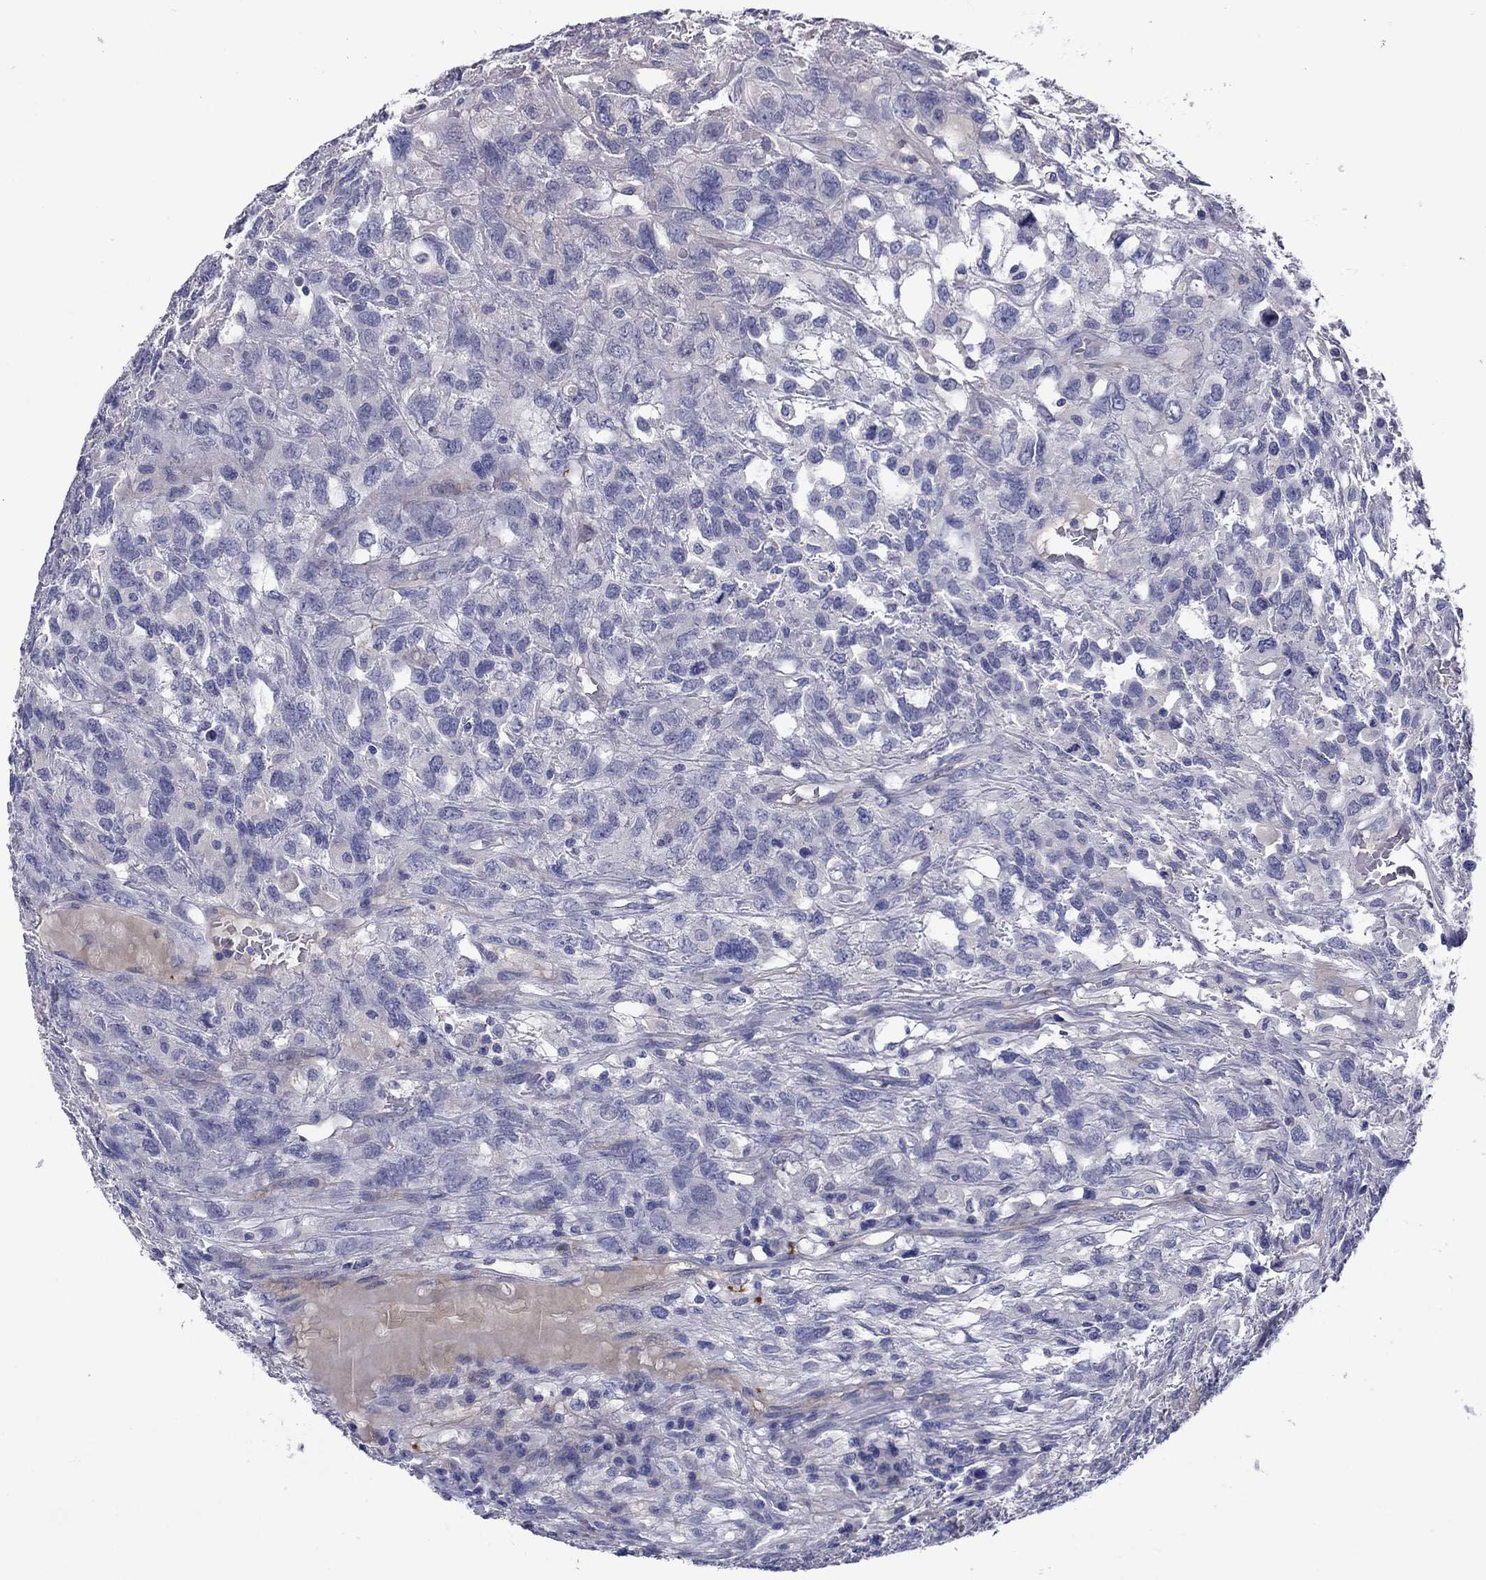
{"staining": {"intensity": "negative", "quantity": "none", "location": "none"}, "tissue": "testis cancer", "cell_type": "Tumor cells", "image_type": "cancer", "snomed": [{"axis": "morphology", "description": "Seminoma, NOS"}, {"axis": "topography", "description": "Testis"}], "caption": "This histopathology image is of testis cancer (seminoma) stained with immunohistochemistry (IHC) to label a protein in brown with the nuclei are counter-stained blue. There is no staining in tumor cells.", "gene": "CNDP1", "patient": {"sex": "male", "age": 52}}